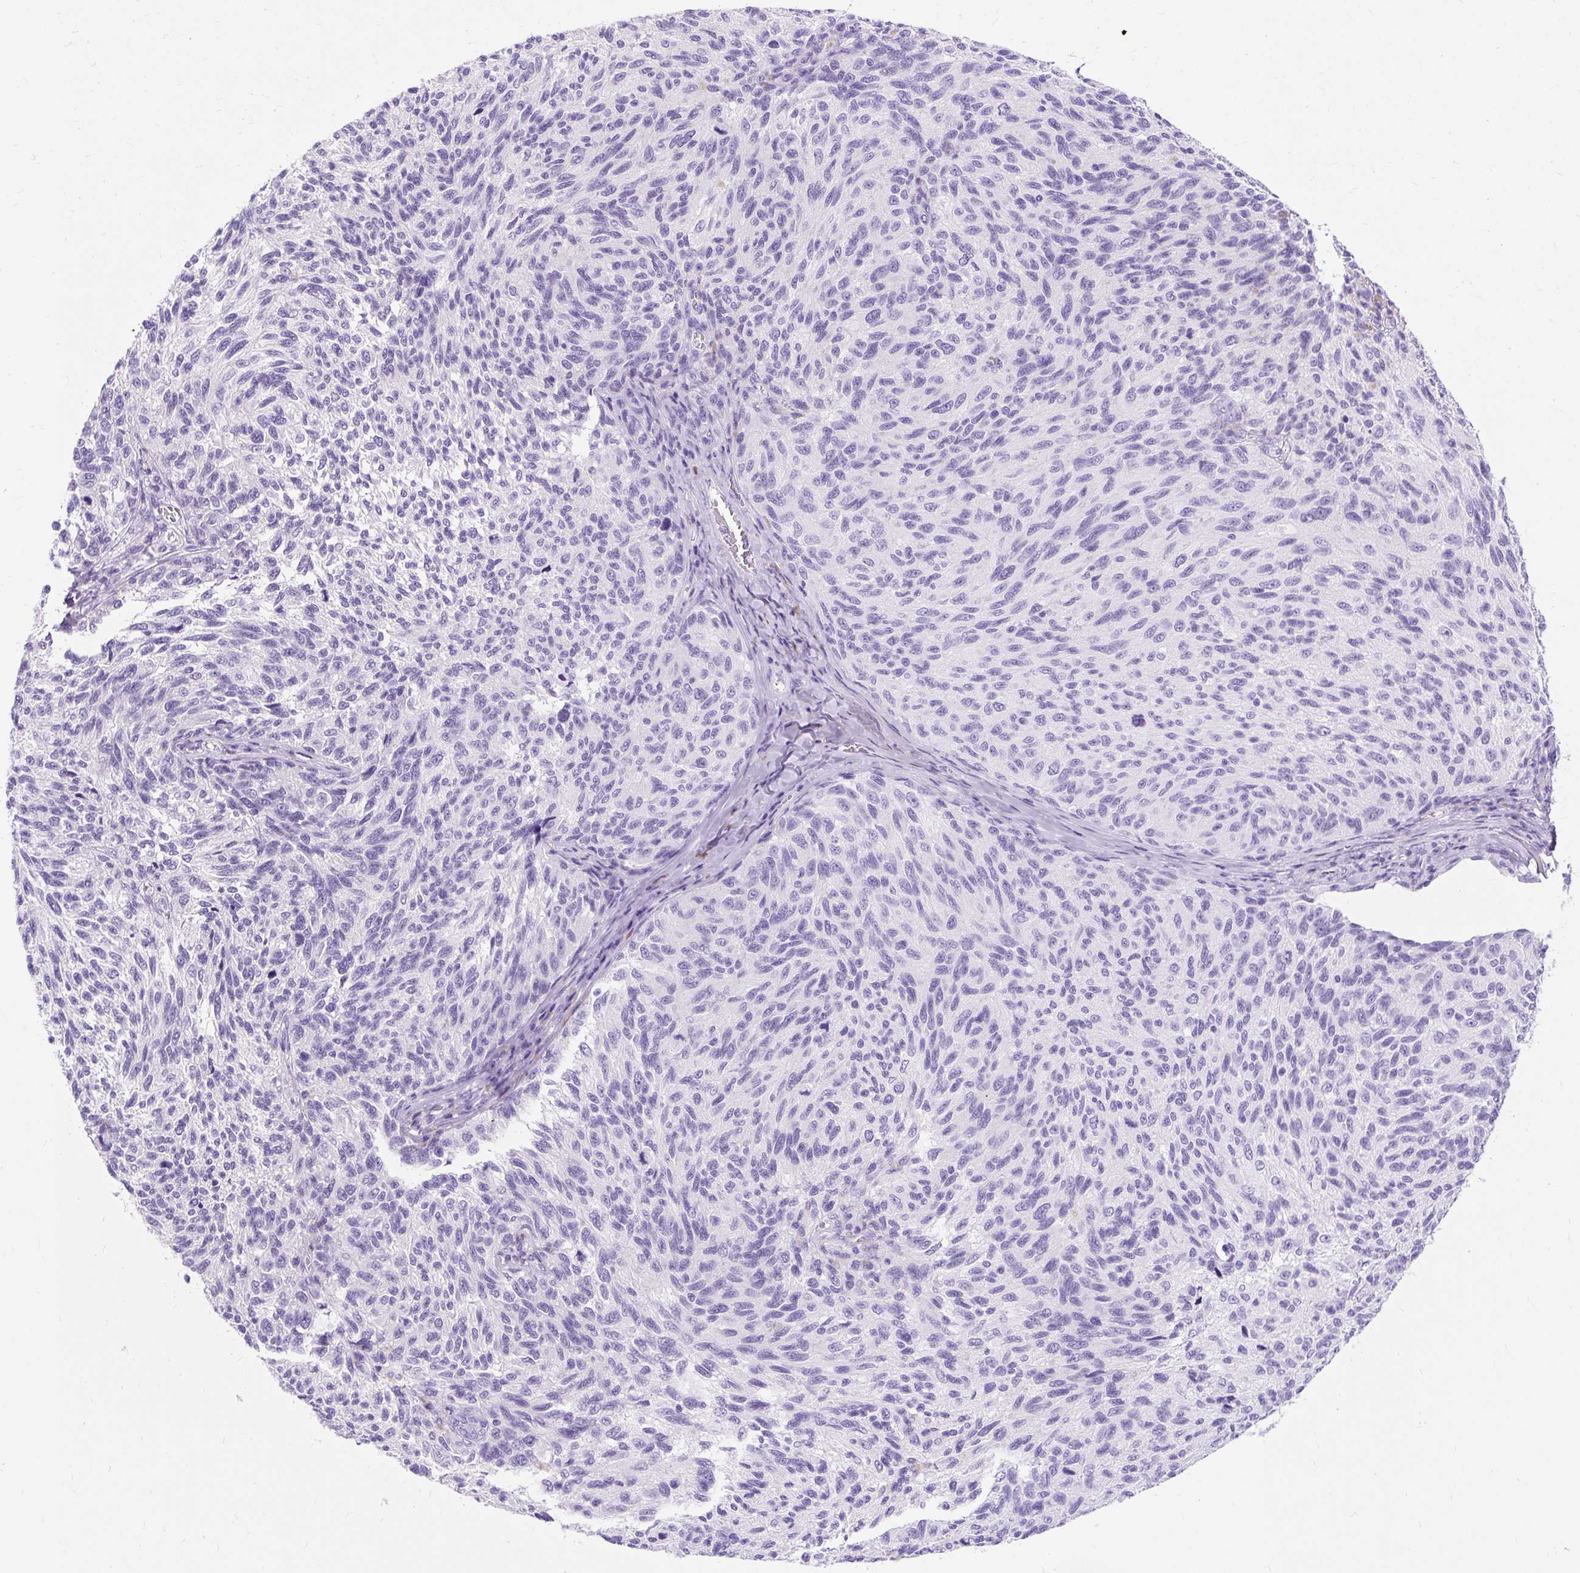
{"staining": {"intensity": "negative", "quantity": "none", "location": "none"}, "tissue": "melanoma", "cell_type": "Tumor cells", "image_type": "cancer", "snomed": [{"axis": "morphology", "description": "Malignant melanoma, NOS"}, {"axis": "topography", "description": "Skin"}], "caption": "The immunohistochemistry (IHC) photomicrograph has no significant positivity in tumor cells of malignant melanoma tissue.", "gene": "PVALB", "patient": {"sex": "female", "age": 73}}